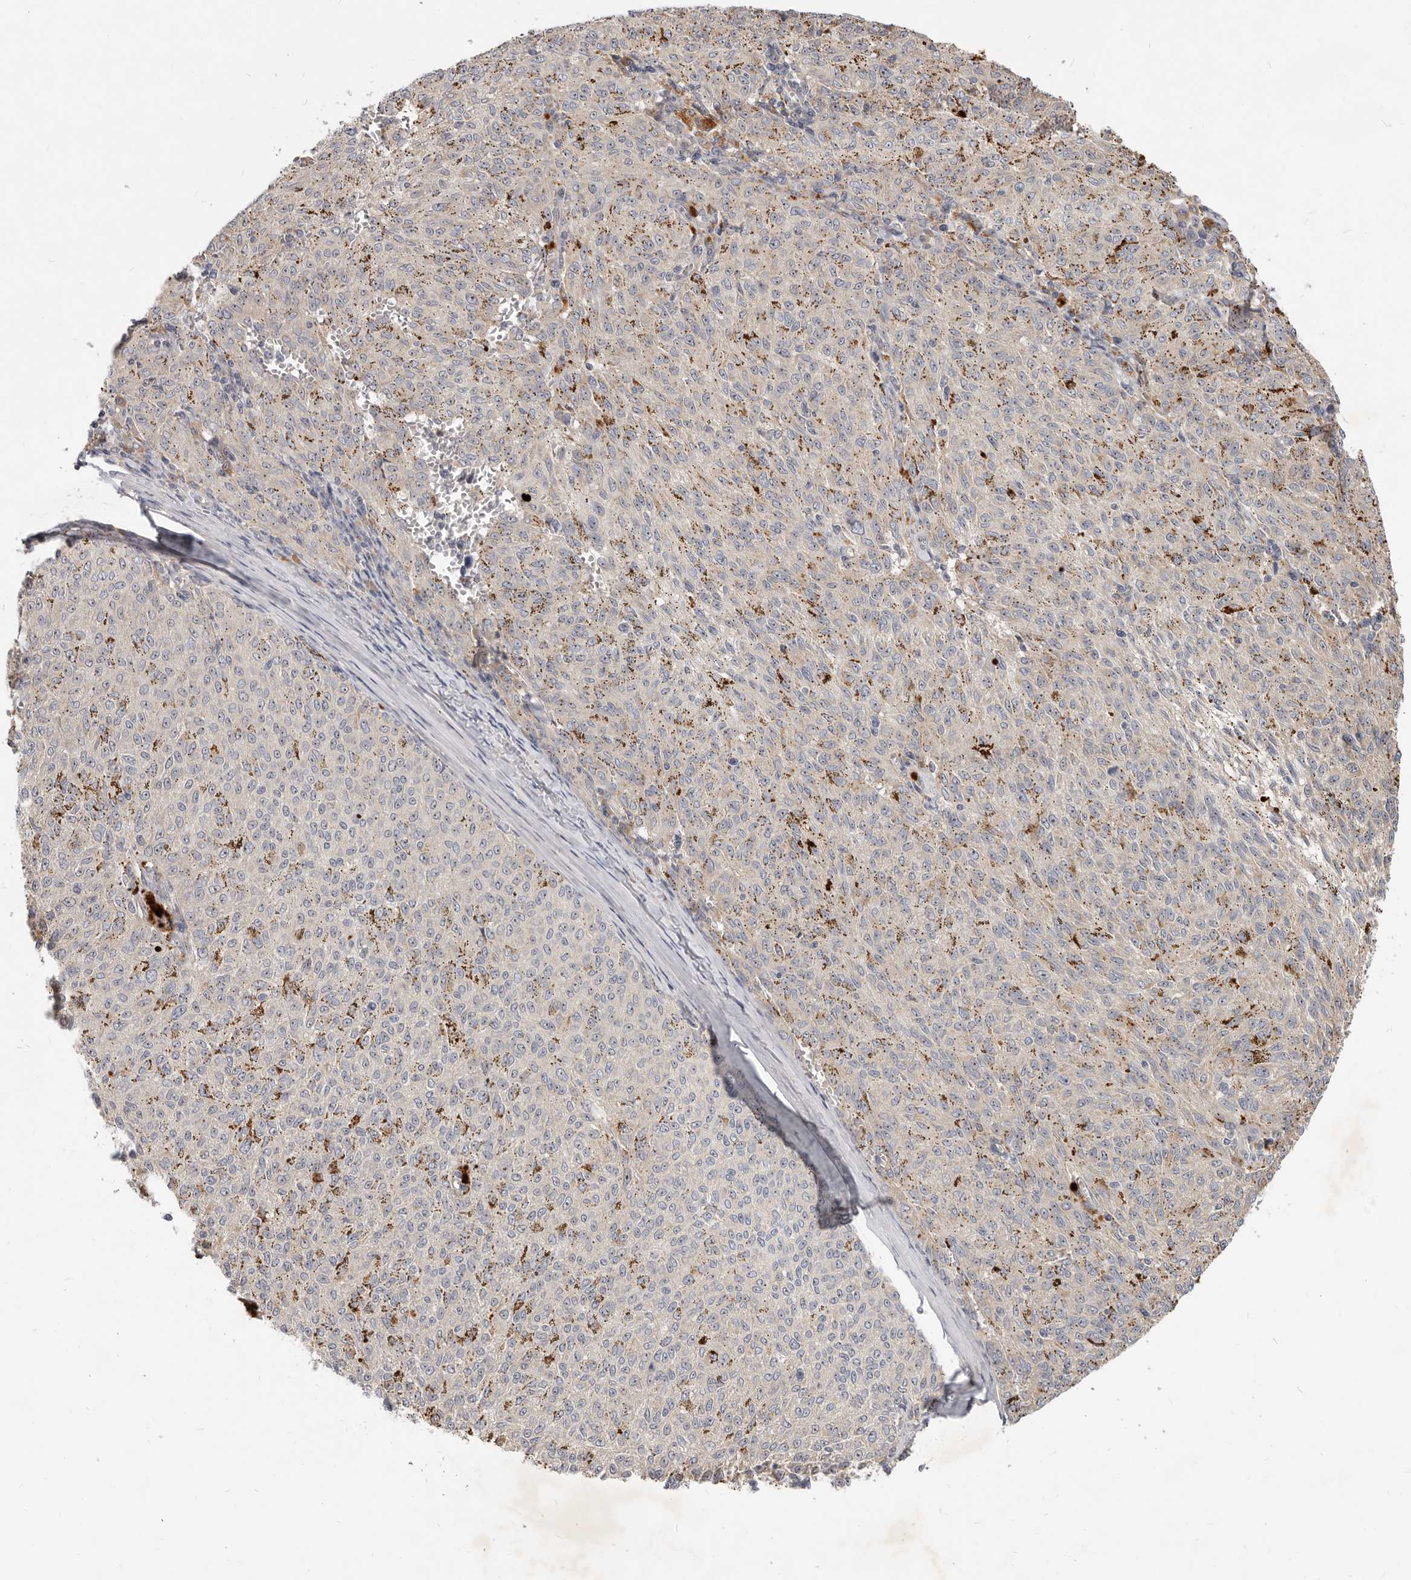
{"staining": {"intensity": "negative", "quantity": "none", "location": "none"}, "tissue": "melanoma", "cell_type": "Tumor cells", "image_type": "cancer", "snomed": [{"axis": "morphology", "description": "Malignant melanoma, NOS"}, {"axis": "topography", "description": "Skin"}], "caption": "A high-resolution image shows immunohistochemistry staining of malignant melanoma, which exhibits no significant staining in tumor cells.", "gene": "MICALL2", "patient": {"sex": "female", "age": 72}}